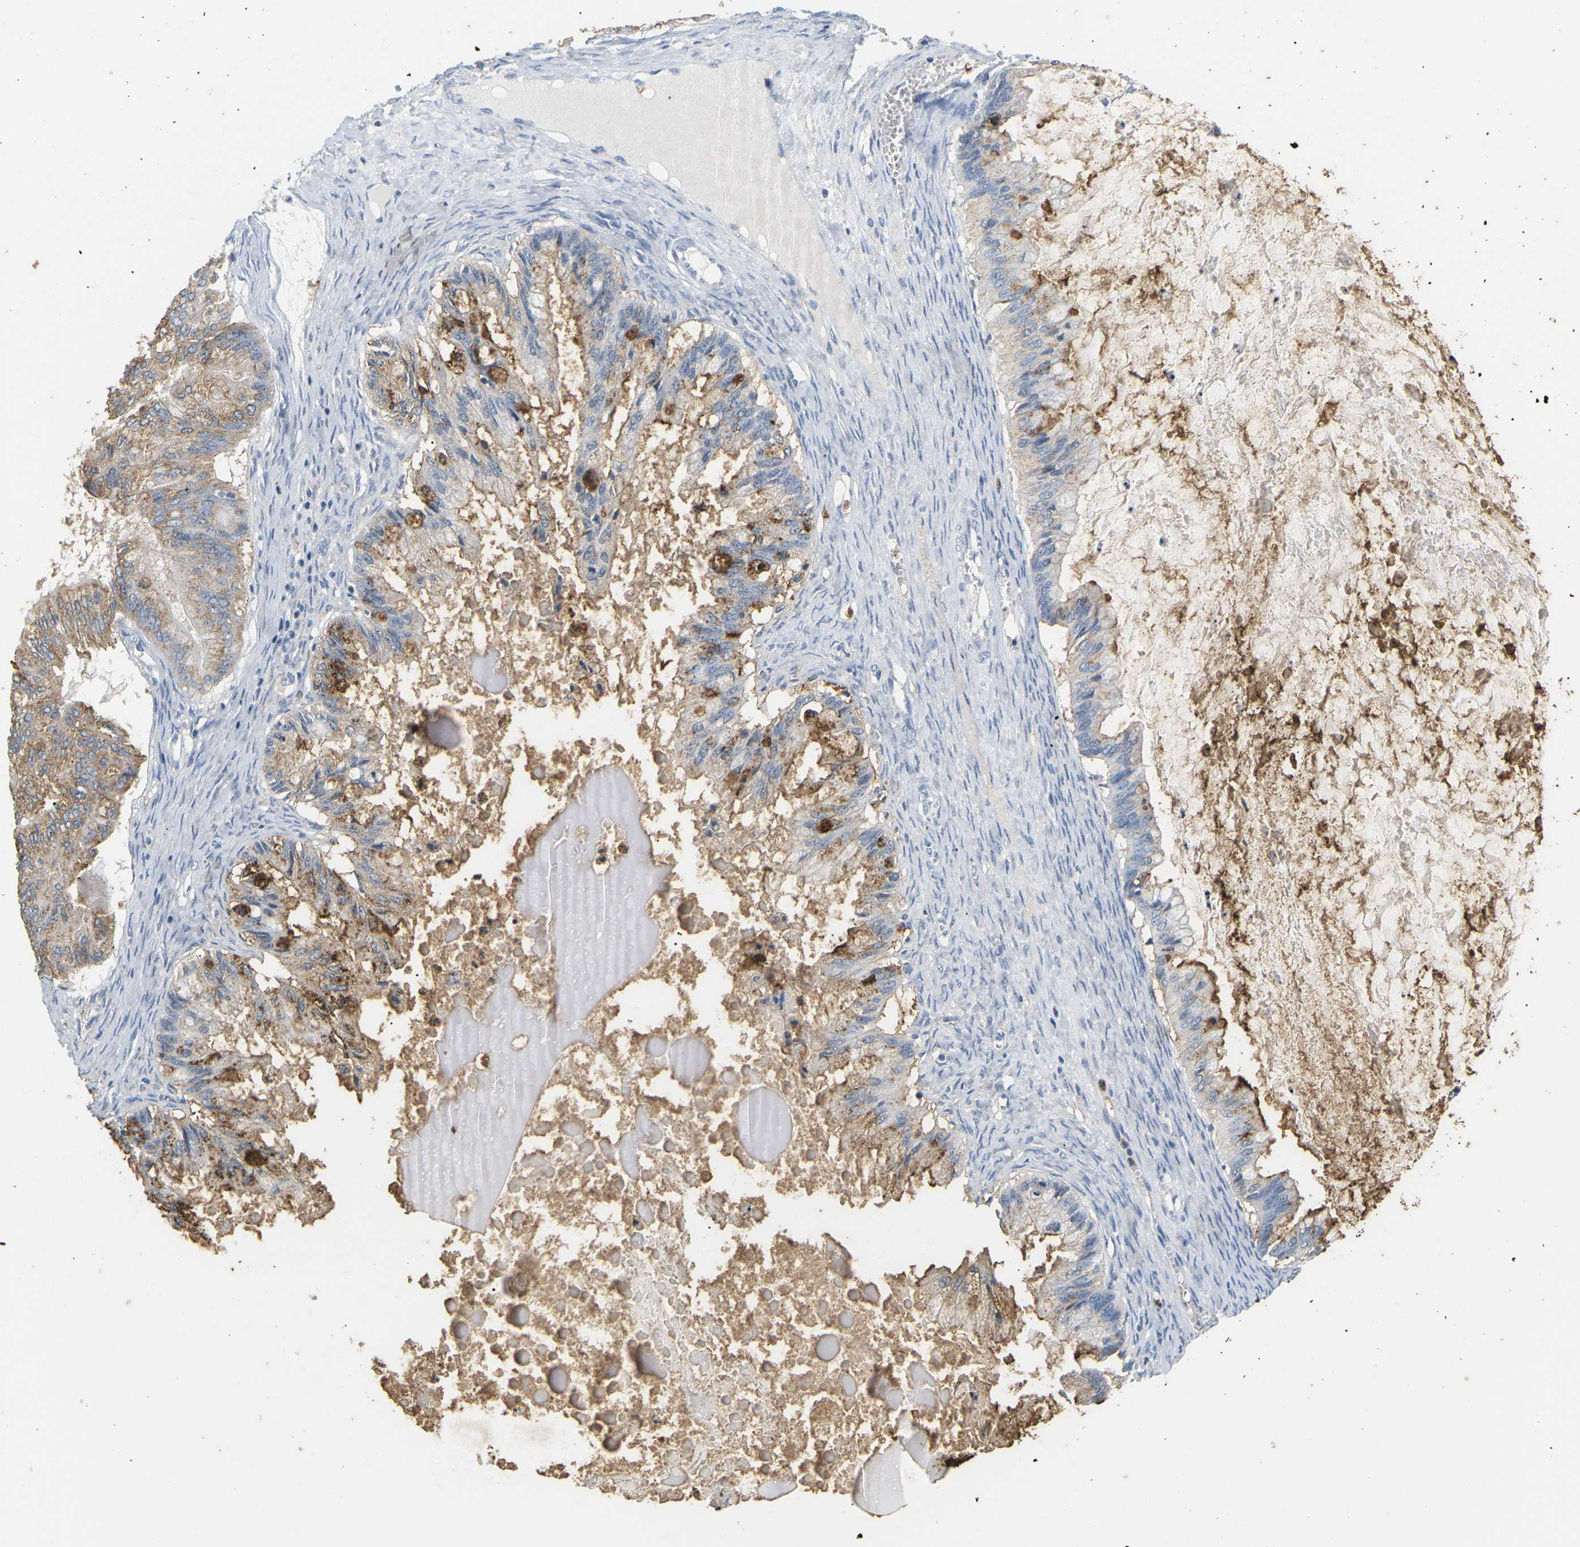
{"staining": {"intensity": "weak", "quantity": ">75%", "location": "cytoplasmic/membranous"}, "tissue": "ovarian cancer", "cell_type": "Tumor cells", "image_type": "cancer", "snomed": [{"axis": "morphology", "description": "Cystadenocarcinoma, mucinous, NOS"}, {"axis": "topography", "description": "Ovary"}], "caption": "Ovarian cancer (mucinous cystadenocarcinoma) was stained to show a protein in brown. There is low levels of weak cytoplasmic/membranous positivity in about >75% of tumor cells.", "gene": "ADM", "patient": {"sex": "female", "age": 57}}